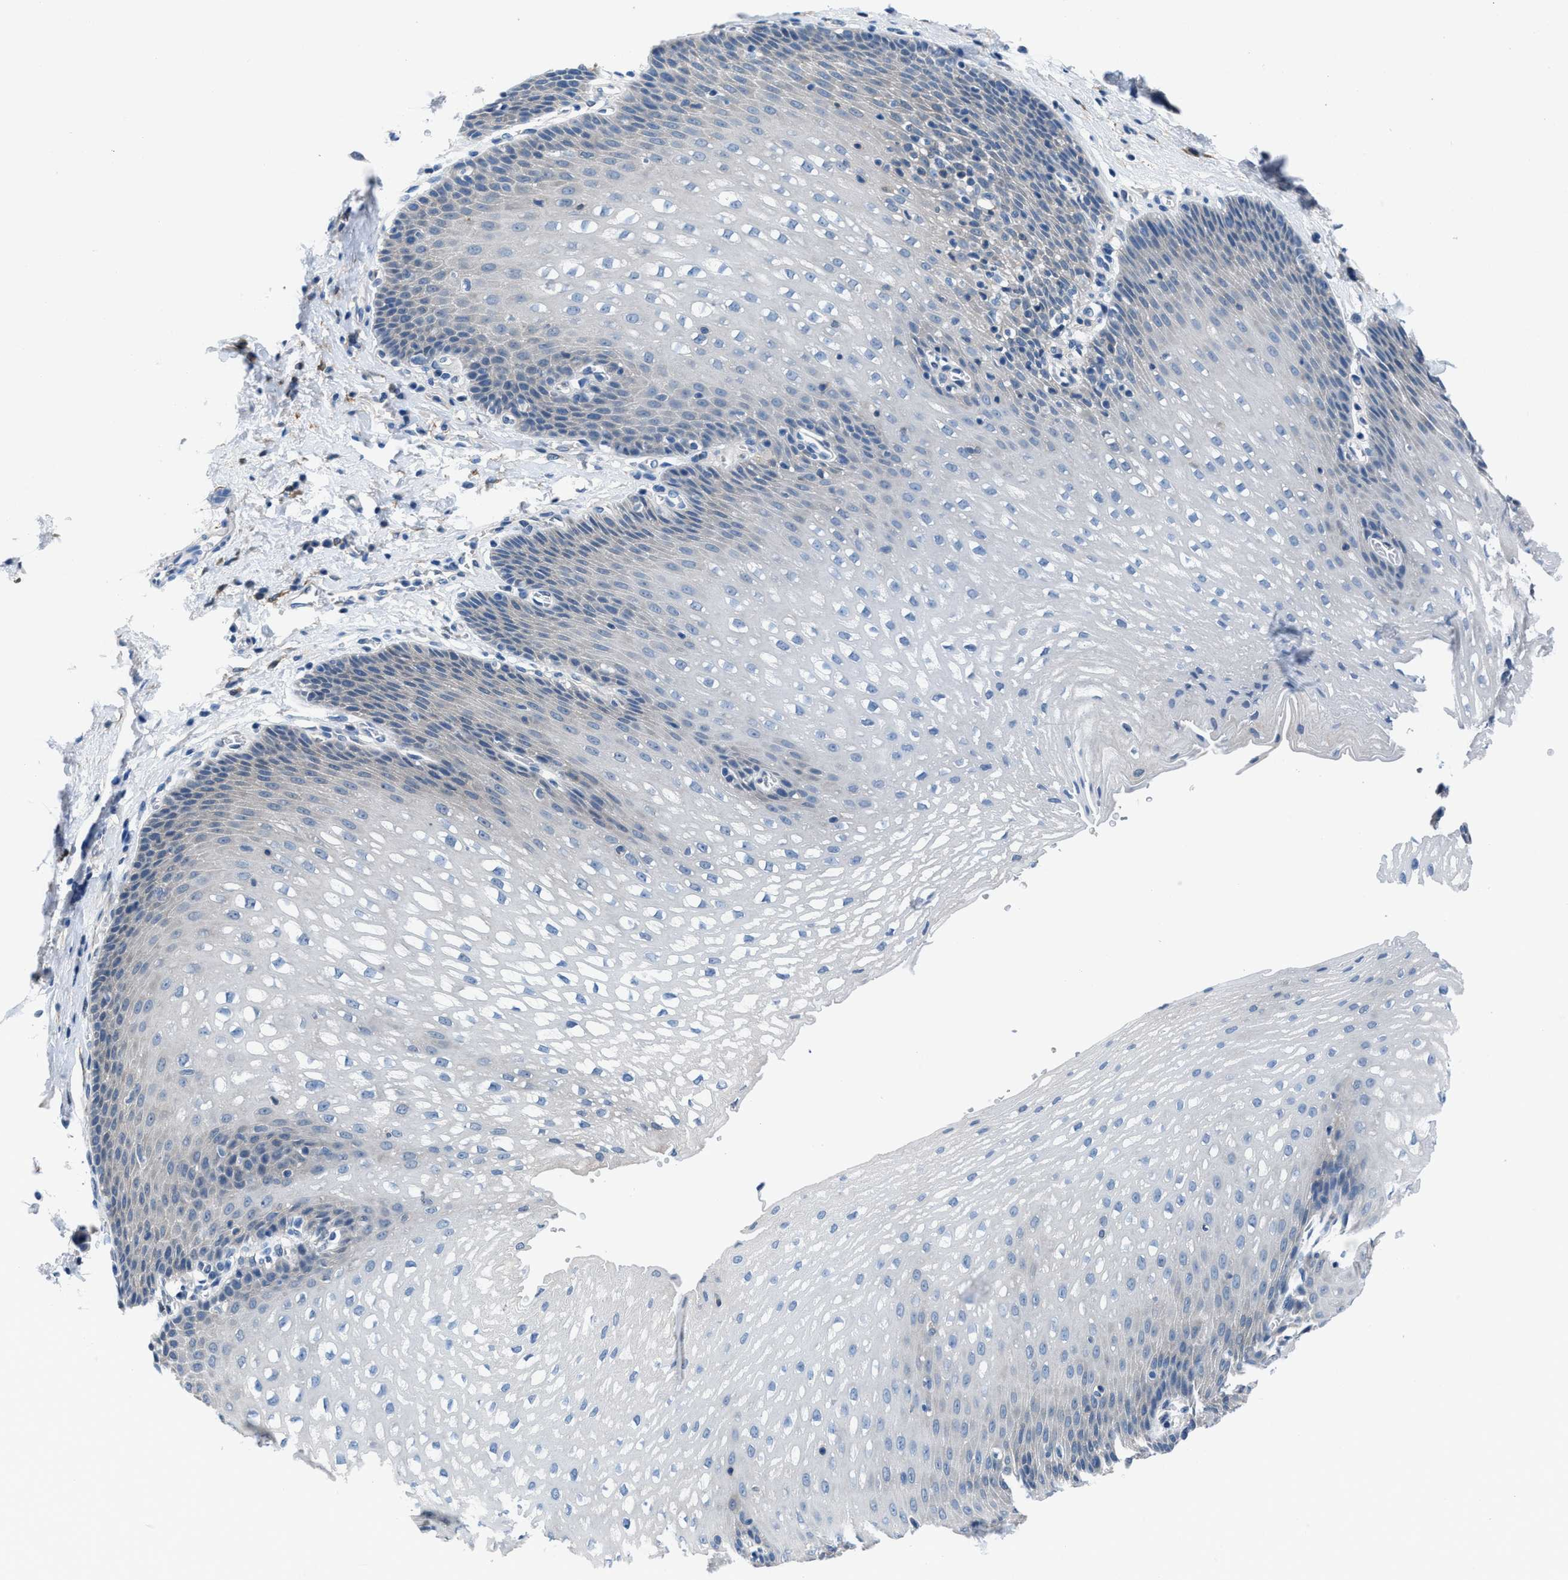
{"staining": {"intensity": "negative", "quantity": "none", "location": "none"}, "tissue": "esophagus", "cell_type": "Squamous epithelial cells", "image_type": "normal", "snomed": [{"axis": "morphology", "description": "Normal tissue, NOS"}, {"axis": "topography", "description": "Esophagus"}], "caption": "Immunohistochemistry image of unremarkable esophagus stained for a protein (brown), which reveals no expression in squamous epithelial cells. Brightfield microscopy of immunohistochemistry stained with DAB (brown) and hematoxylin (blue), captured at high magnification.", "gene": "NUDT5", "patient": {"sex": "male", "age": 48}}